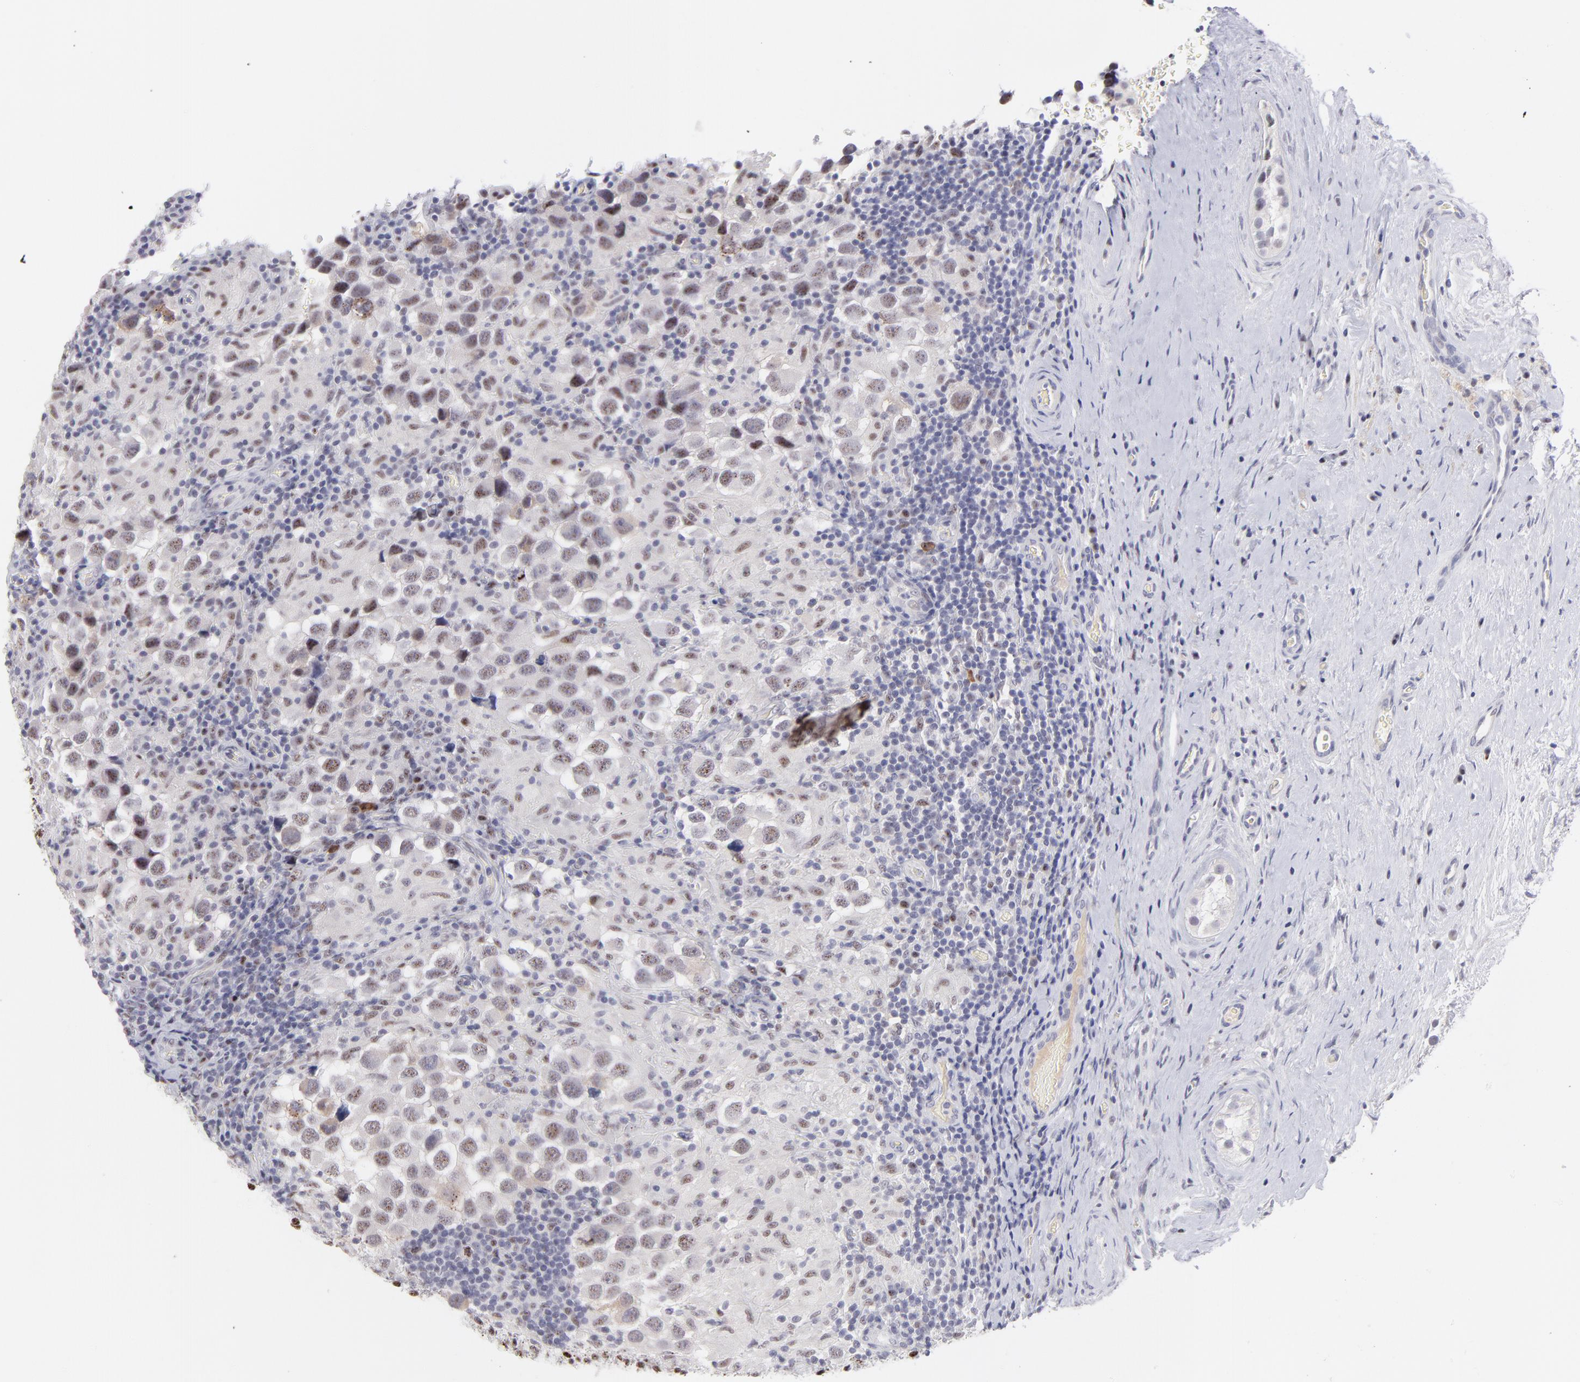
{"staining": {"intensity": "moderate", "quantity": ">75%", "location": "nuclear"}, "tissue": "testis cancer", "cell_type": "Tumor cells", "image_type": "cancer", "snomed": [{"axis": "morphology", "description": "Carcinoma, Embryonal, NOS"}, {"axis": "topography", "description": "Testis"}], "caption": "Protein expression by immunohistochemistry (IHC) exhibits moderate nuclear positivity in about >75% of tumor cells in testis embryonal carcinoma.", "gene": "CDC25C", "patient": {"sex": "male", "age": 21}}